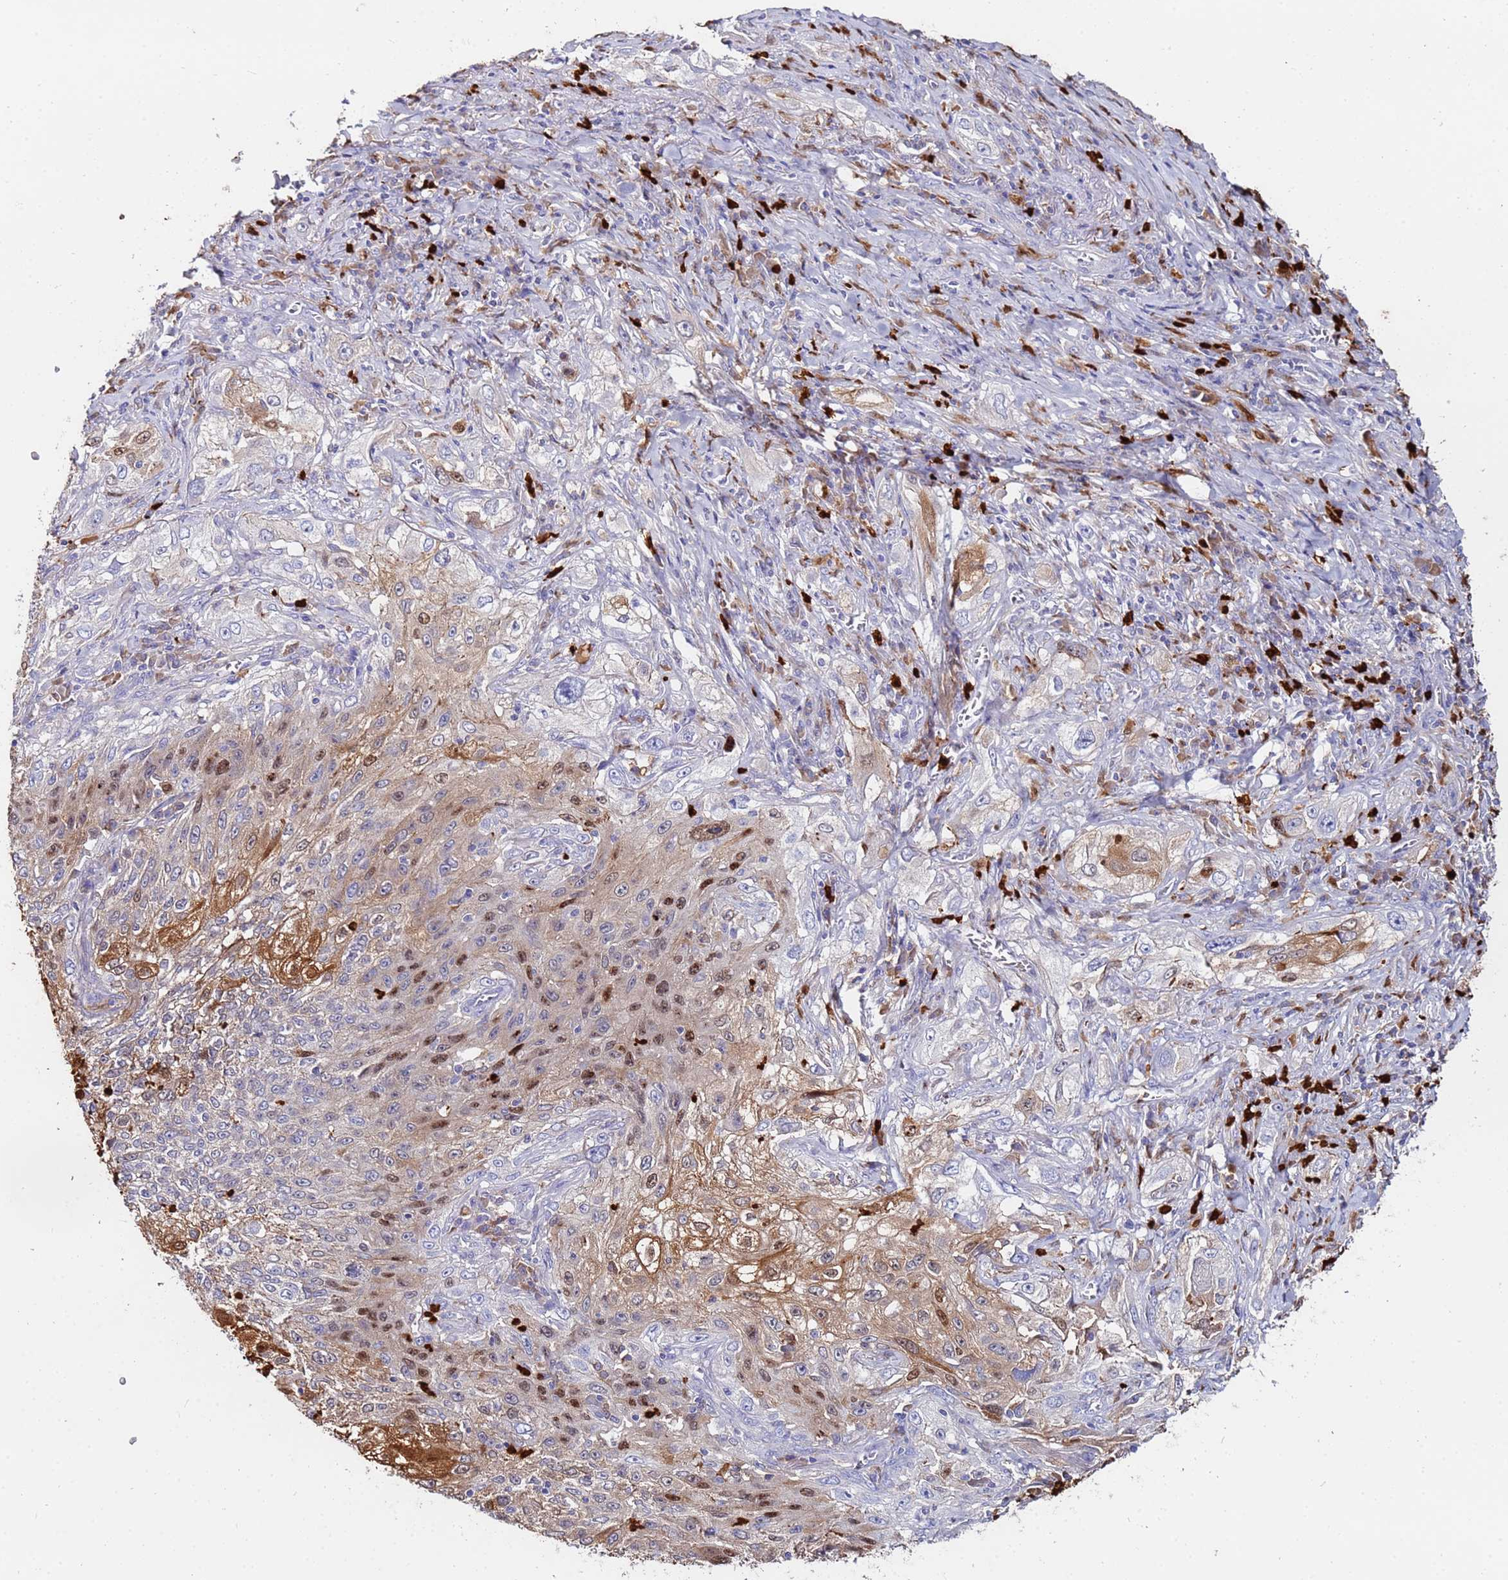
{"staining": {"intensity": "moderate", "quantity": "25%-75%", "location": "cytoplasmic/membranous,nuclear"}, "tissue": "lung cancer", "cell_type": "Tumor cells", "image_type": "cancer", "snomed": [{"axis": "morphology", "description": "Squamous cell carcinoma, NOS"}, {"axis": "topography", "description": "Lung"}], "caption": "This is a histology image of IHC staining of lung squamous cell carcinoma, which shows moderate expression in the cytoplasmic/membranous and nuclear of tumor cells.", "gene": "TUBAL3", "patient": {"sex": "female", "age": 69}}